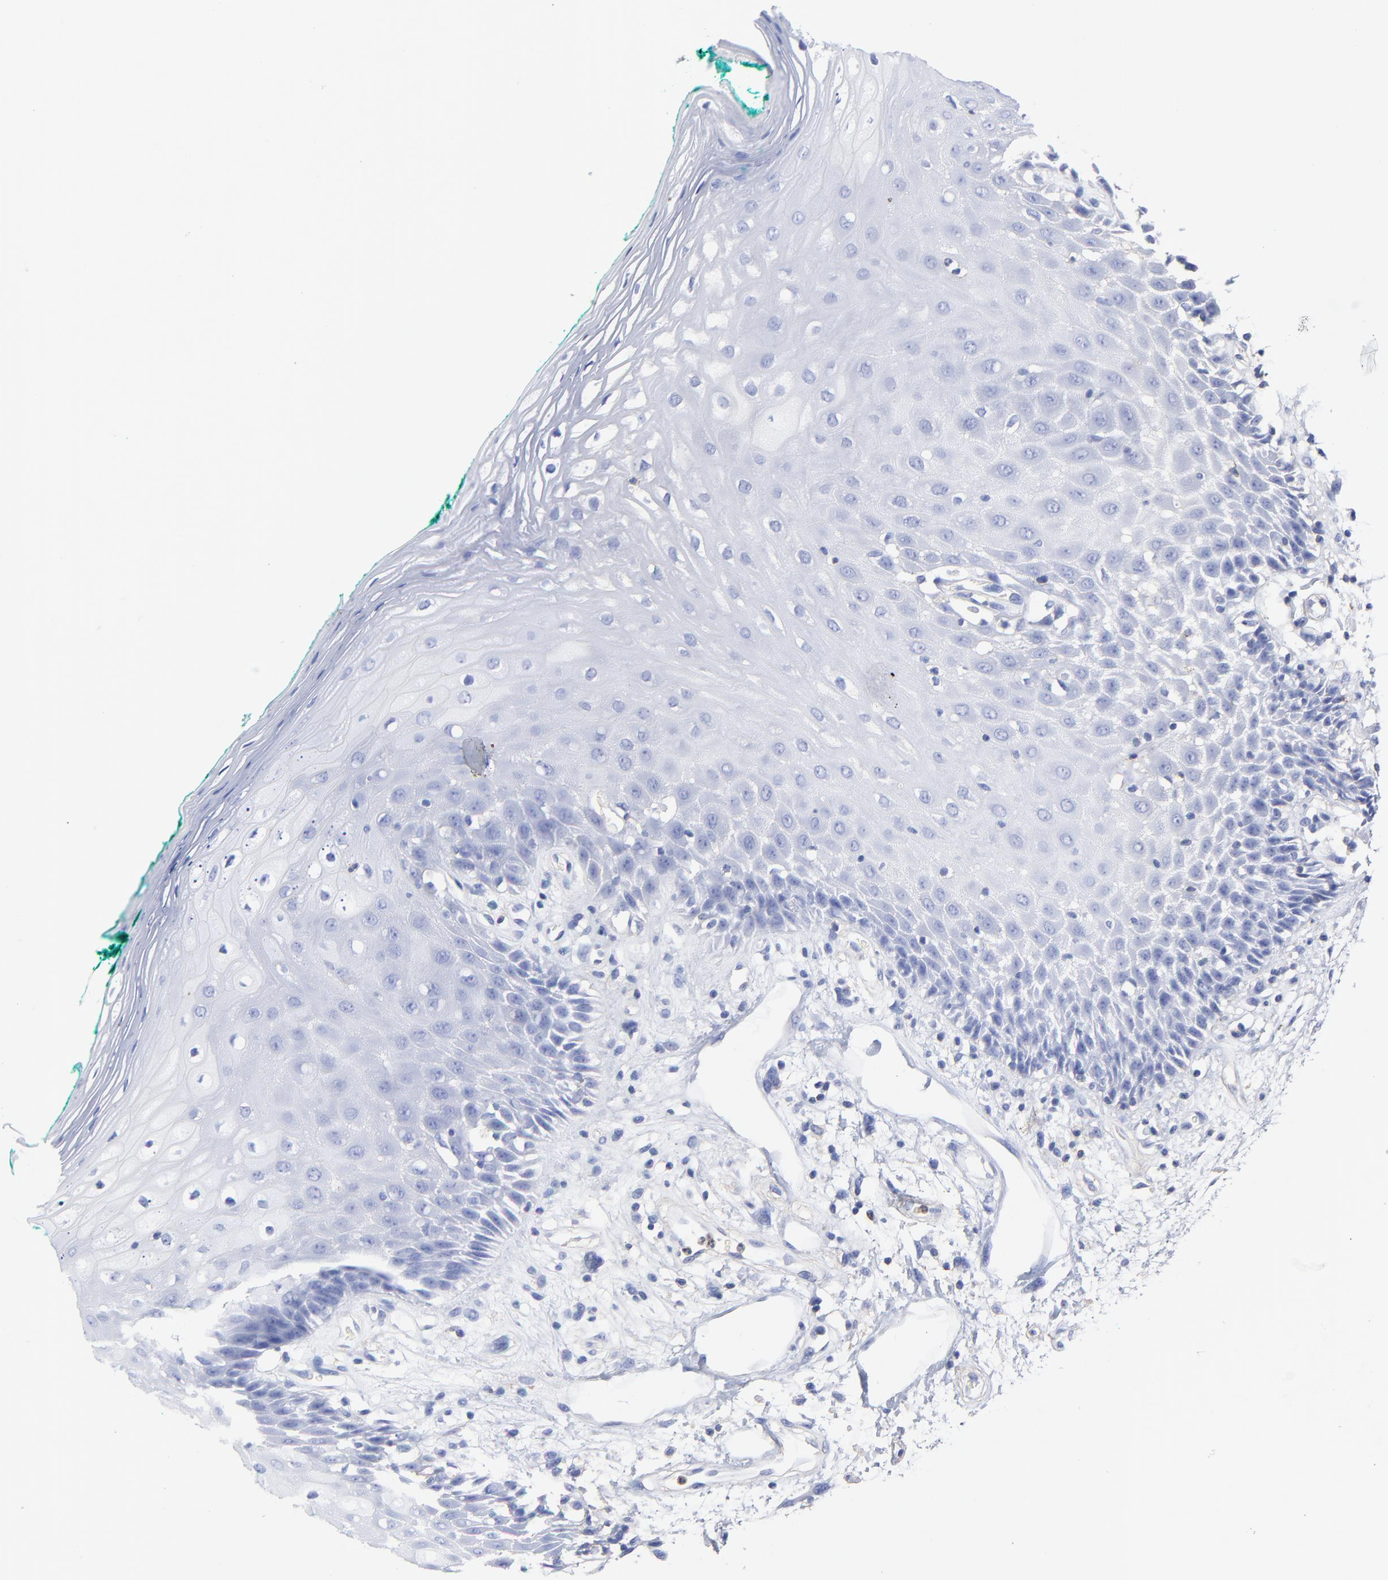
{"staining": {"intensity": "negative", "quantity": "none", "location": "none"}, "tissue": "oral mucosa", "cell_type": "Squamous epithelial cells", "image_type": "normal", "snomed": [{"axis": "morphology", "description": "Normal tissue, NOS"}, {"axis": "morphology", "description": "Squamous cell carcinoma, NOS"}, {"axis": "topography", "description": "Skeletal muscle"}, {"axis": "topography", "description": "Oral tissue"}, {"axis": "topography", "description": "Head-Neck"}], "caption": "This is an immunohistochemistry photomicrograph of benign human oral mucosa. There is no positivity in squamous epithelial cells.", "gene": "ASL", "patient": {"sex": "female", "age": 84}}